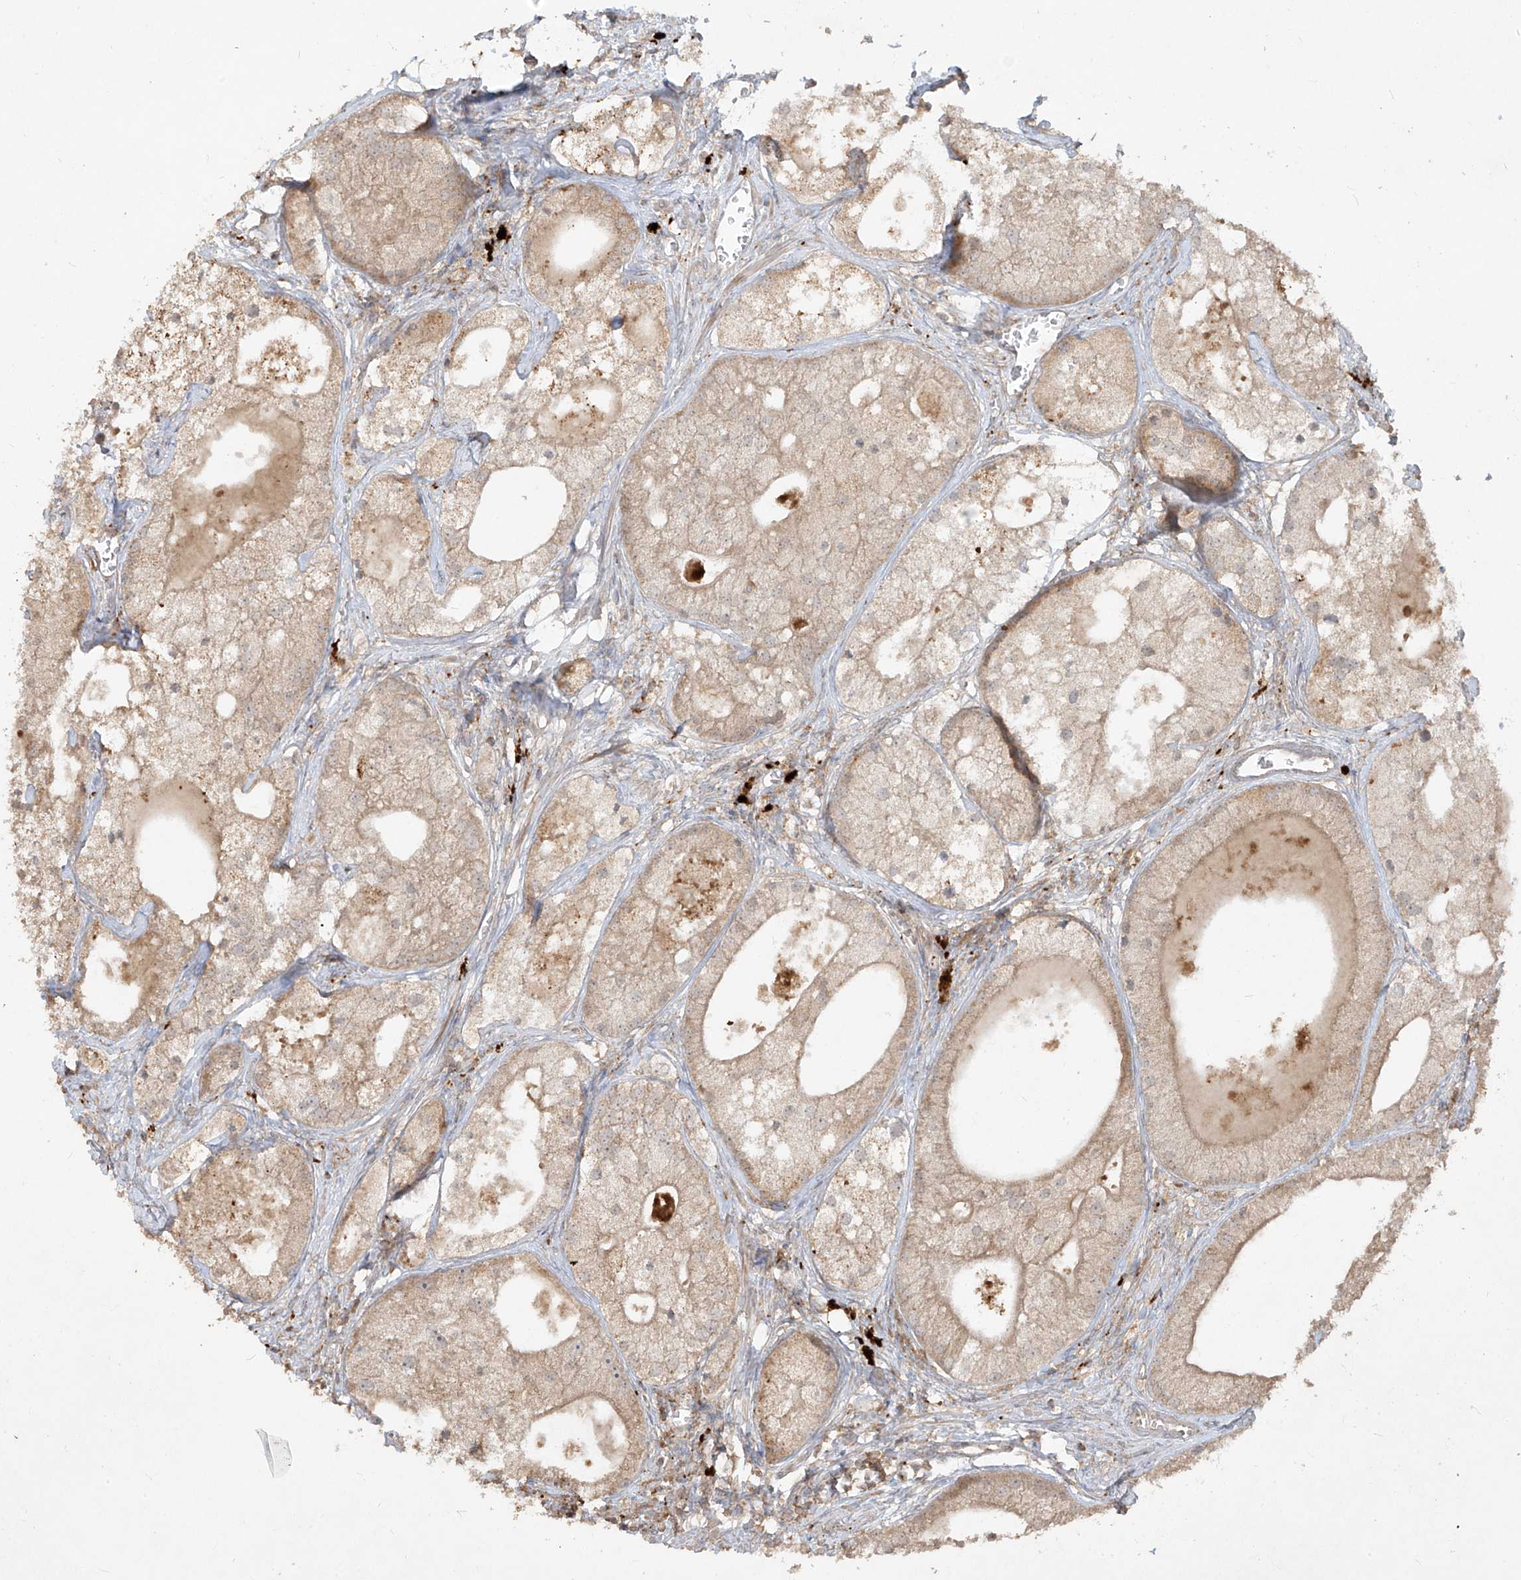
{"staining": {"intensity": "weak", "quantity": ">75%", "location": "cytoplasmic/membranous"}, "tissue": "prostate cancer", "cell_type": "Tumor cells", "image_type": "cancer", "snomed": [{"axis": "morphology", "description": "Adenocarcinoma, Low grade"}, {"axis": "topography", "description": "Prostate"}], "caption": "Brown immunohistochemical staining in human prostate cancer shows weak cytoplasmic/membranous staining in about >75% of tumor cells.", "gene": "LDAH", "patient": {"sex": "male", "age": 69}}